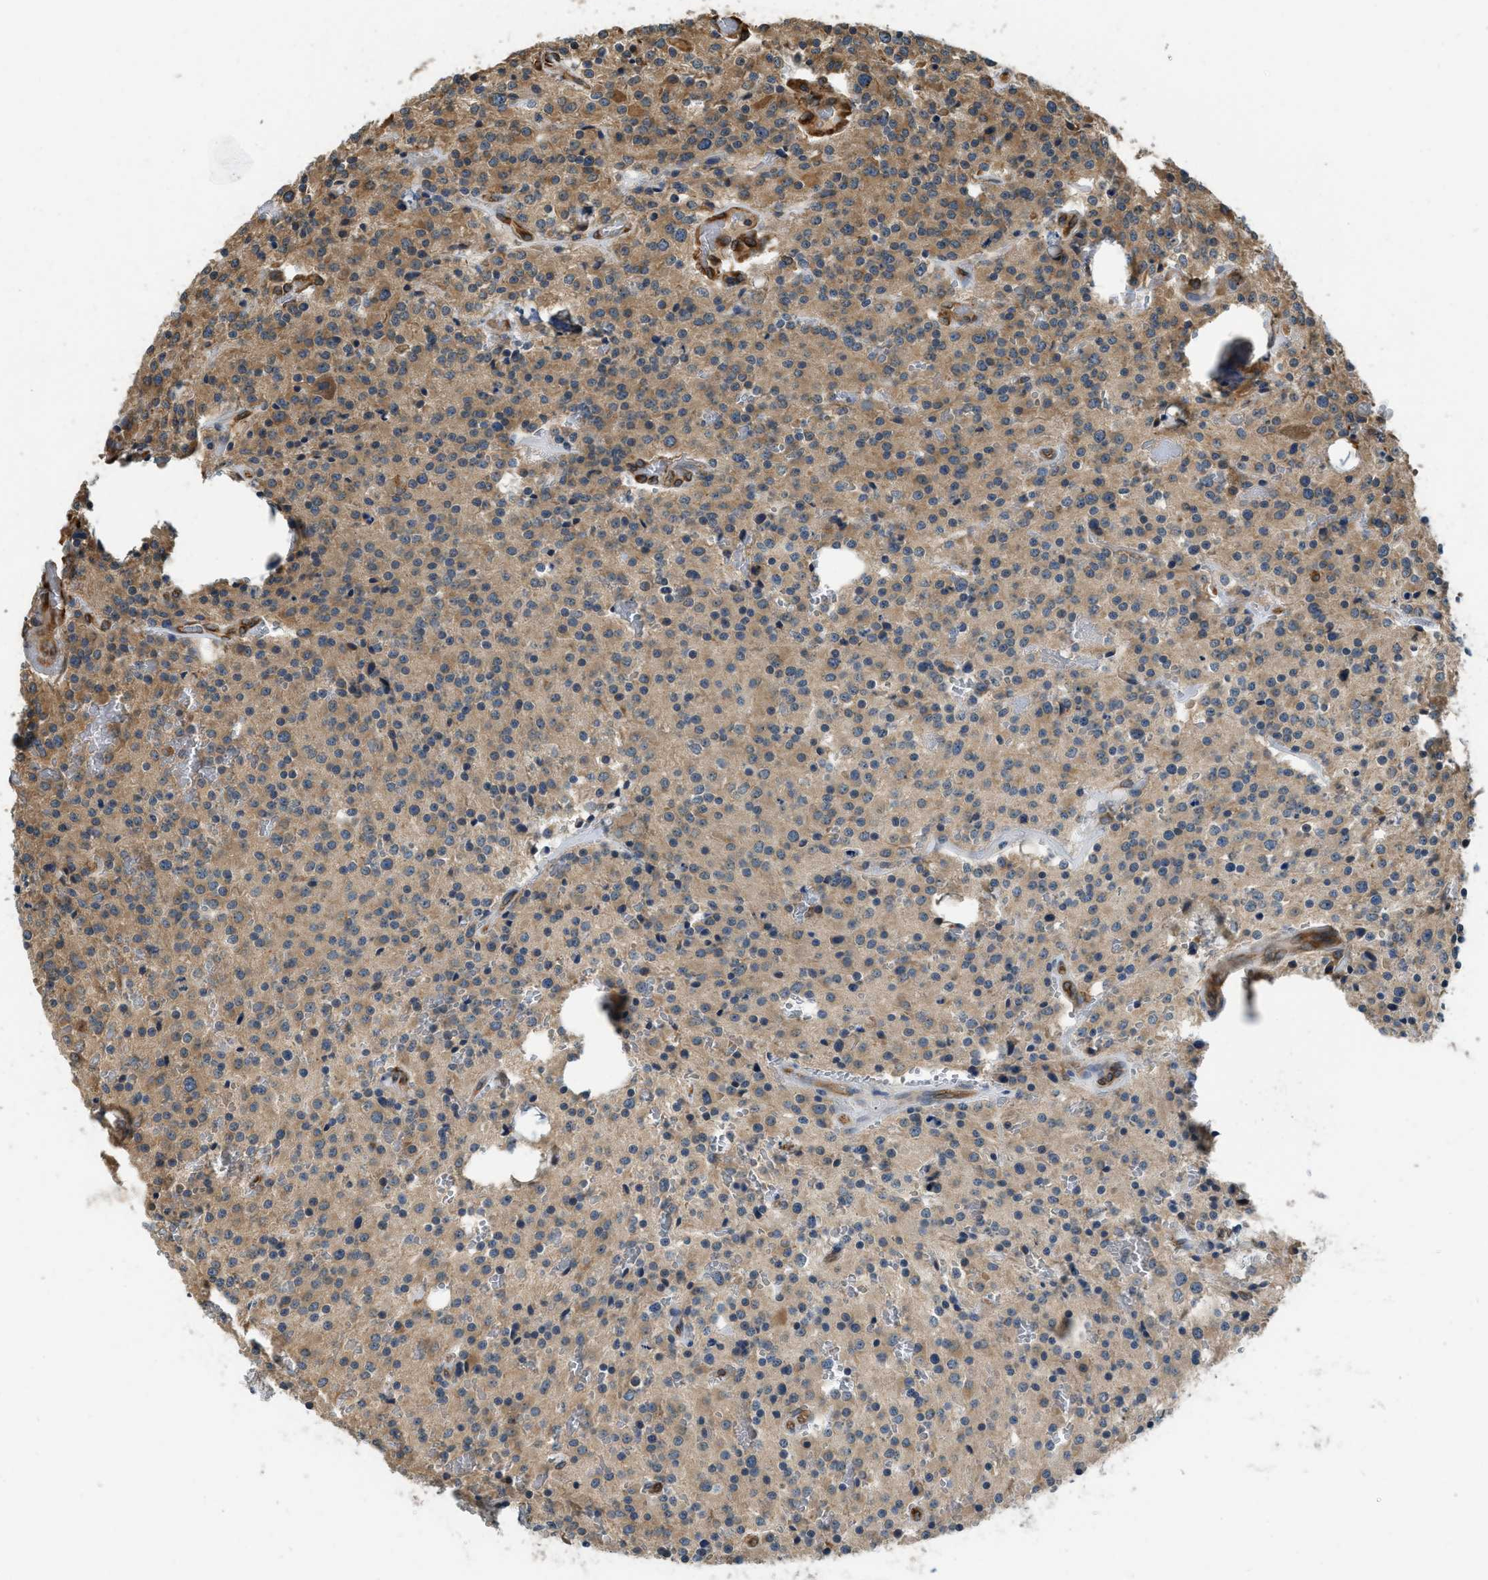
{"staining": {"intensity": "moderate", "quantity": ">75%", "location": "cytoplasmic/membranous"}, "tissue": "glioma", "cell_type": "Tumor cells", "image_type": "cancer", "snomed": [{"axis": "morphology", "description": "Glioma, malignant, Low grade"}, {"axis": "topography", "description": "Brain"}], "caption": "DAB (3,3'-diaminobenzidine) immunohistochemical staining of malignant glioma (low-grade) displays moderate cytoplasmic/membranous protein expression in about >75% of tumor cells. The staining is performed using DAB brown chromogen to label protein expression. The nuclei are counter-stained blue using hematoxylin.", "gene": "BCAP31", "patient": {"sex": "male", "age": 58}}